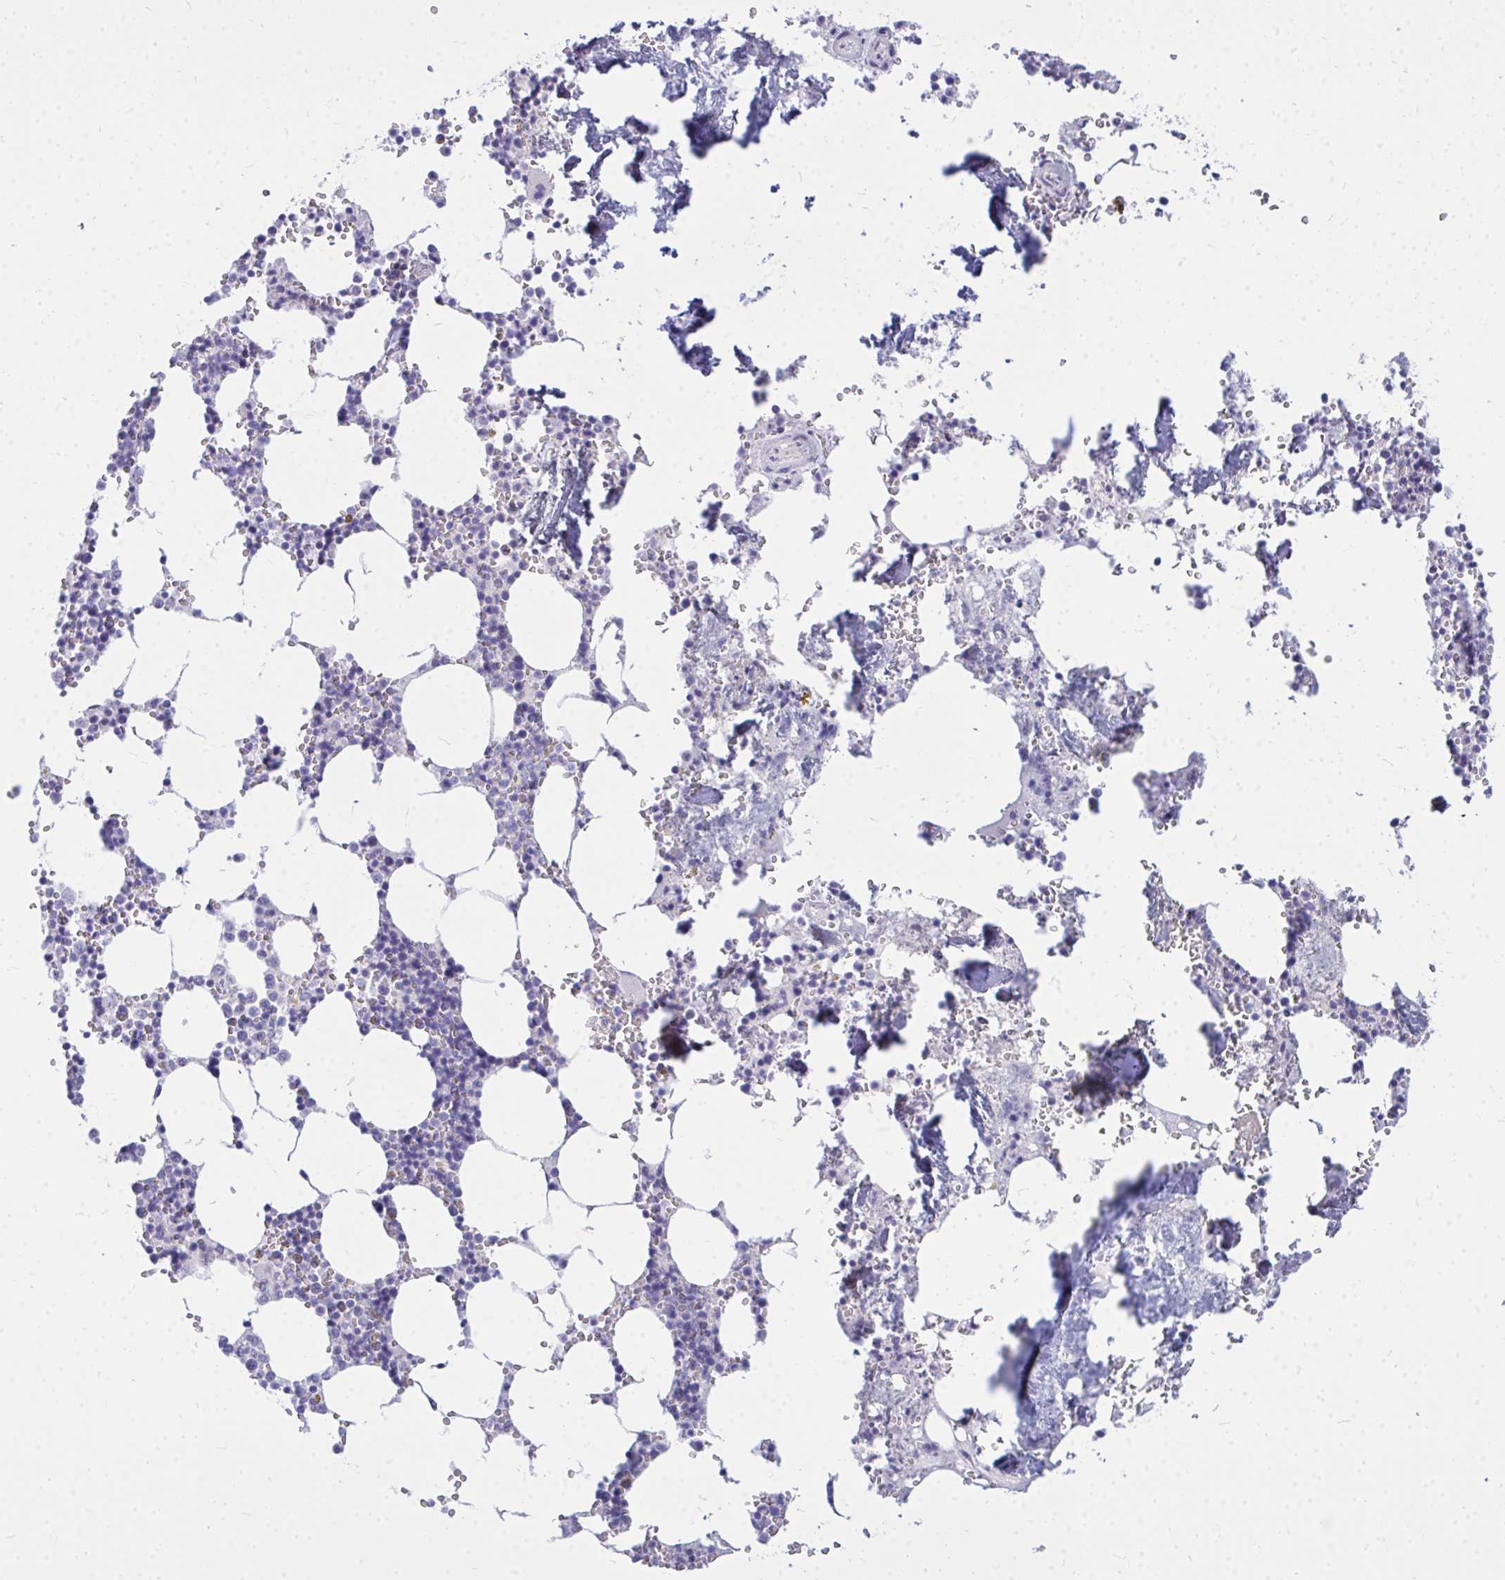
{"staining": {"intensity": "negative", "quantity": "none", "location": "none"}, "tissue": "bone marrow", "cell_type": "Hematopoietic cells", "image_type": "normal", "snomed": [{"axis": "morphology", "description": "Normal tissue, NOS"}, {"axis": "topography", "description": "Bone marrow"}], "caption": "IHC of benign human bone marrow reveals no staining in hematopoietic cells. Nuclei are stained in blue.", "gene": "ZSCAN25", "patient": {"sex": "male", "age": 54}}